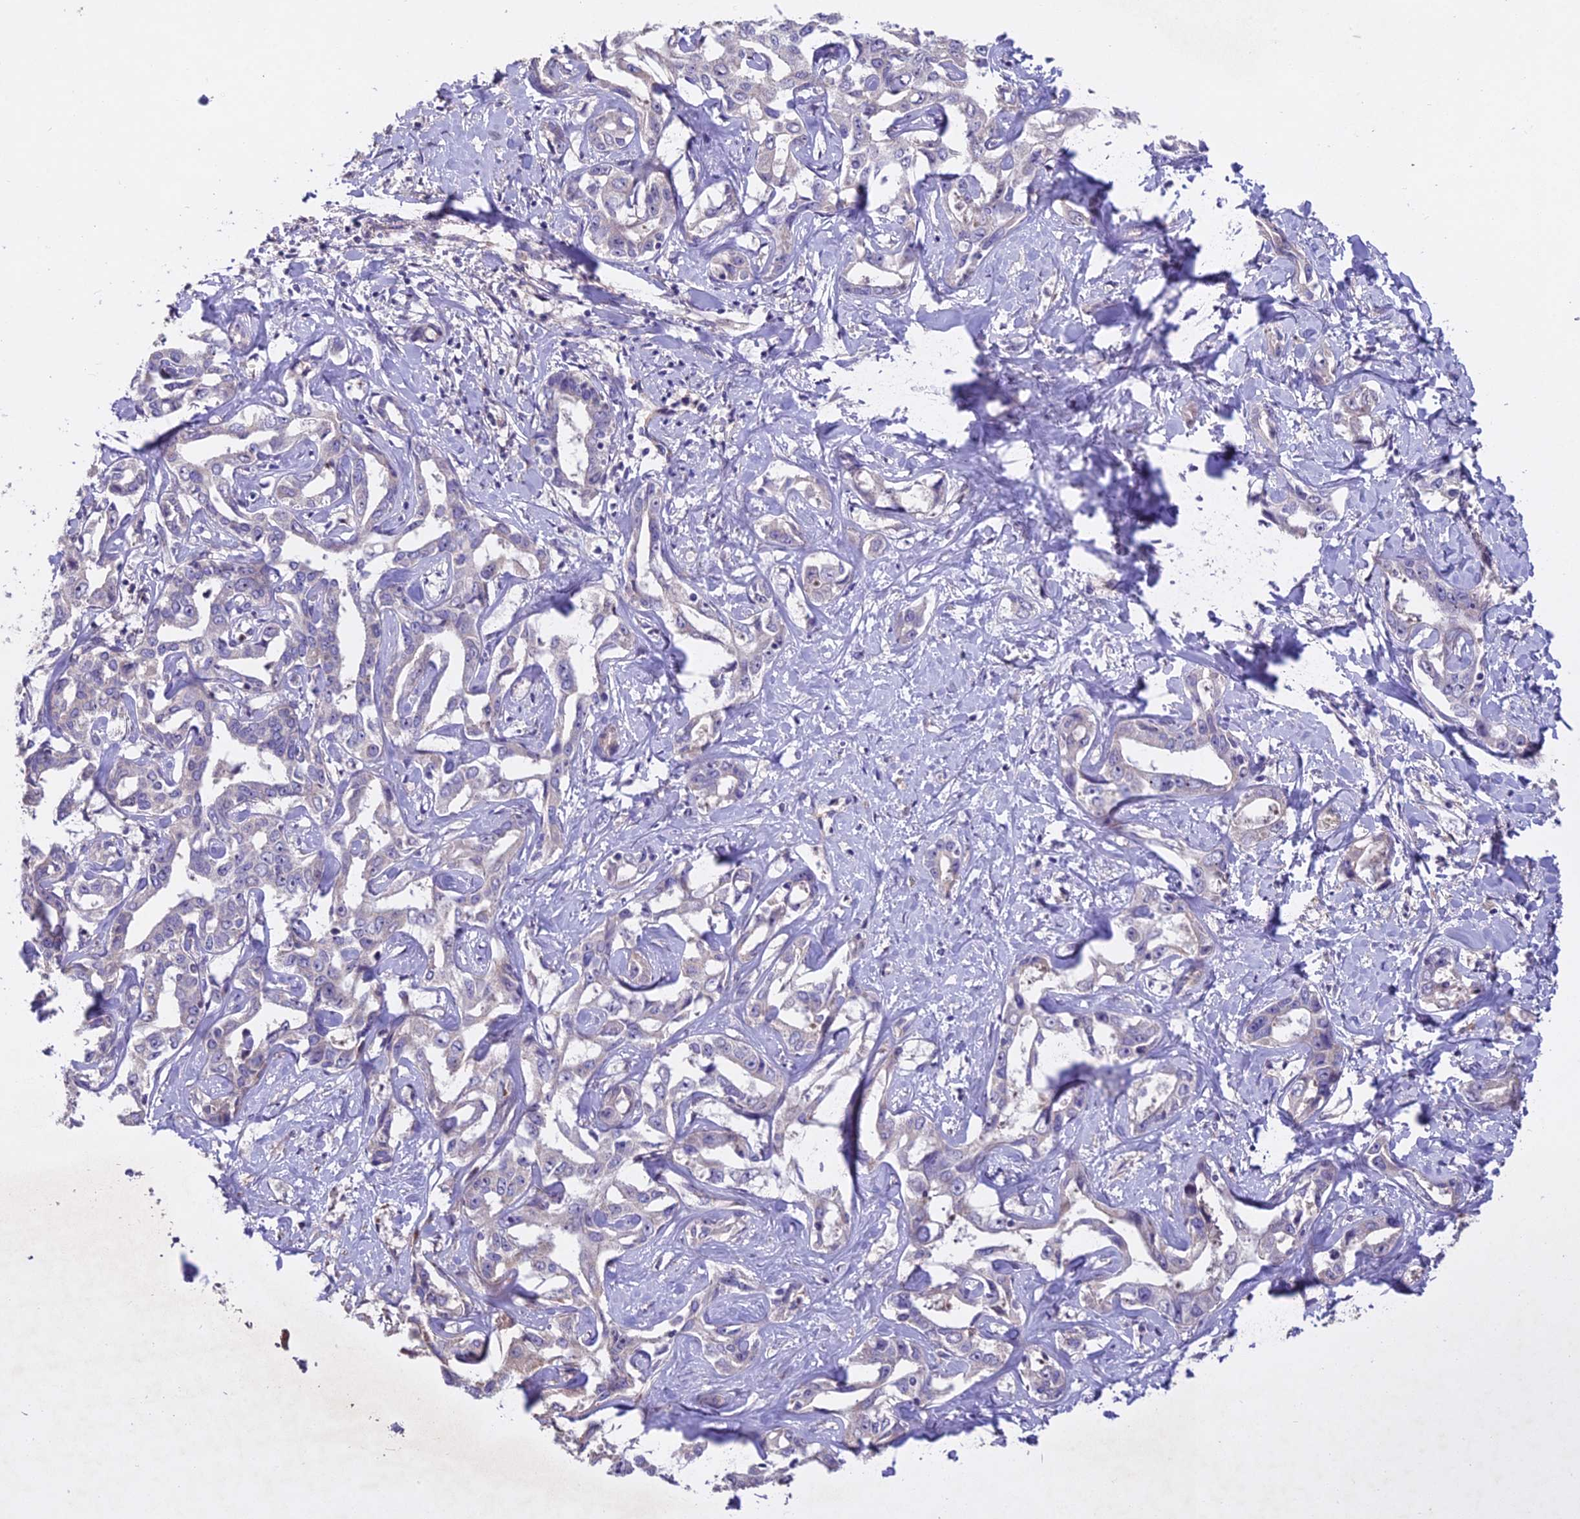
{"staining": {"intensity": "negative", "quantity": "none", "location": "none"}, "tissue": "liver cancer", "cell_type": "Tumor cells", "image_type": "cancer", "snomed": [{"axis": "morphology", "description": "Cholangiocarcinoma"}, {"axis": "topography", "description": "Liver"}], "caption": "Immunohistochemistry (IHC) of cholangiocarcinoma (liver) exhibits no staining in tumor cells. (Brightfield microscopy of DAB IHC at high magnification).", "gene": "CENPL", "patient": {"sex": "male", "age": 59}}